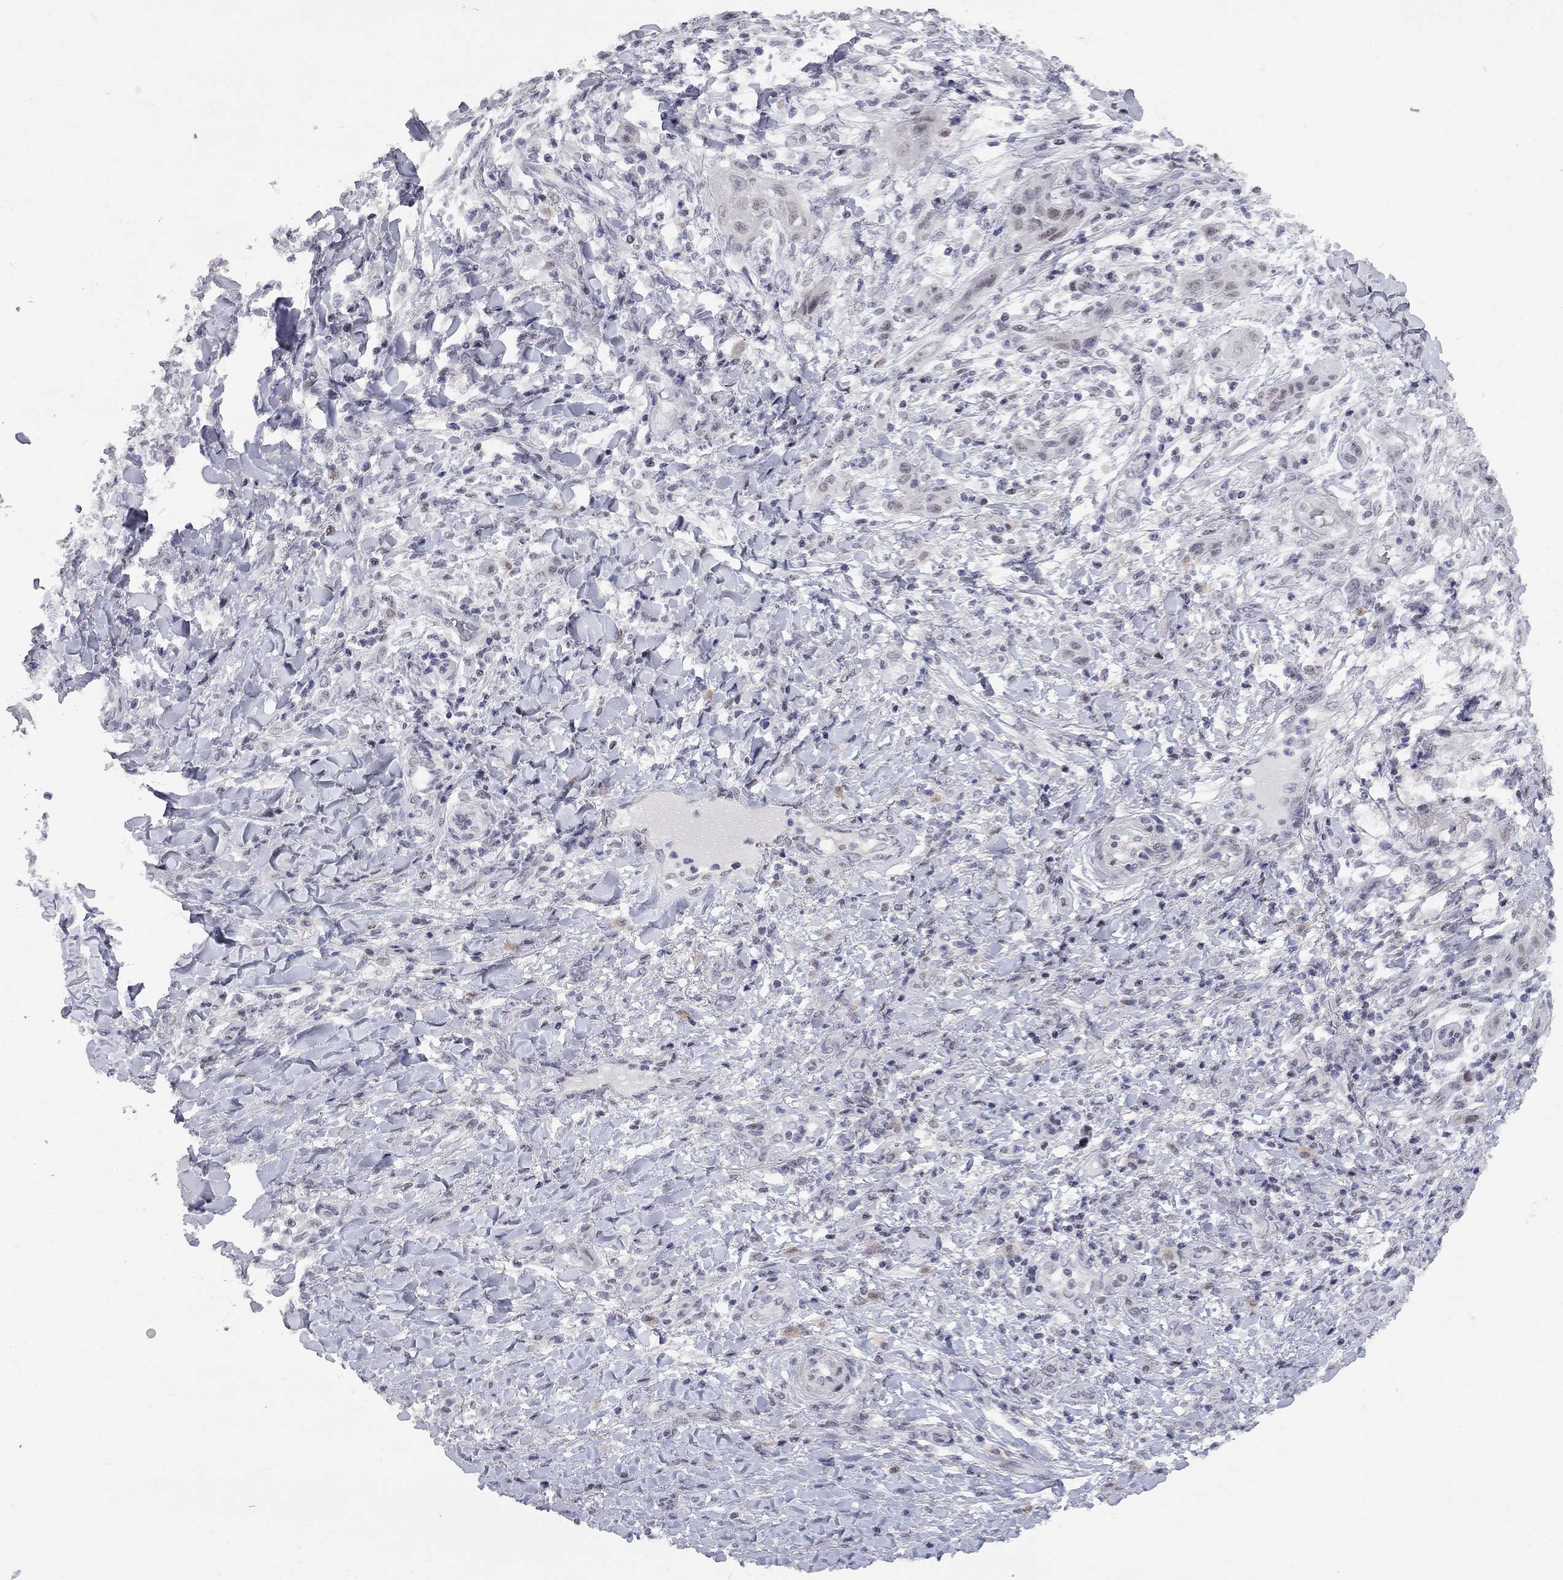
{"staining": {"intensity": "negative", "quantity": "none", "location": "none"}, "tissue": "skin cancer", "cell_type": "Tumor cells", "image_type": "cancer", "snomed": [{"axis": "morphology", "description": "Squamous cell carcinoma, NOS"}, {"axis": "topography", "description": "Skin"}], "caption": "Skin cancer (squamous cell carcinoma) was stained to show a protein in brown. There is no significant expression in tumor cells.", "gene": "HDAC3", "patient": {"sex": "male", "age": 62}}